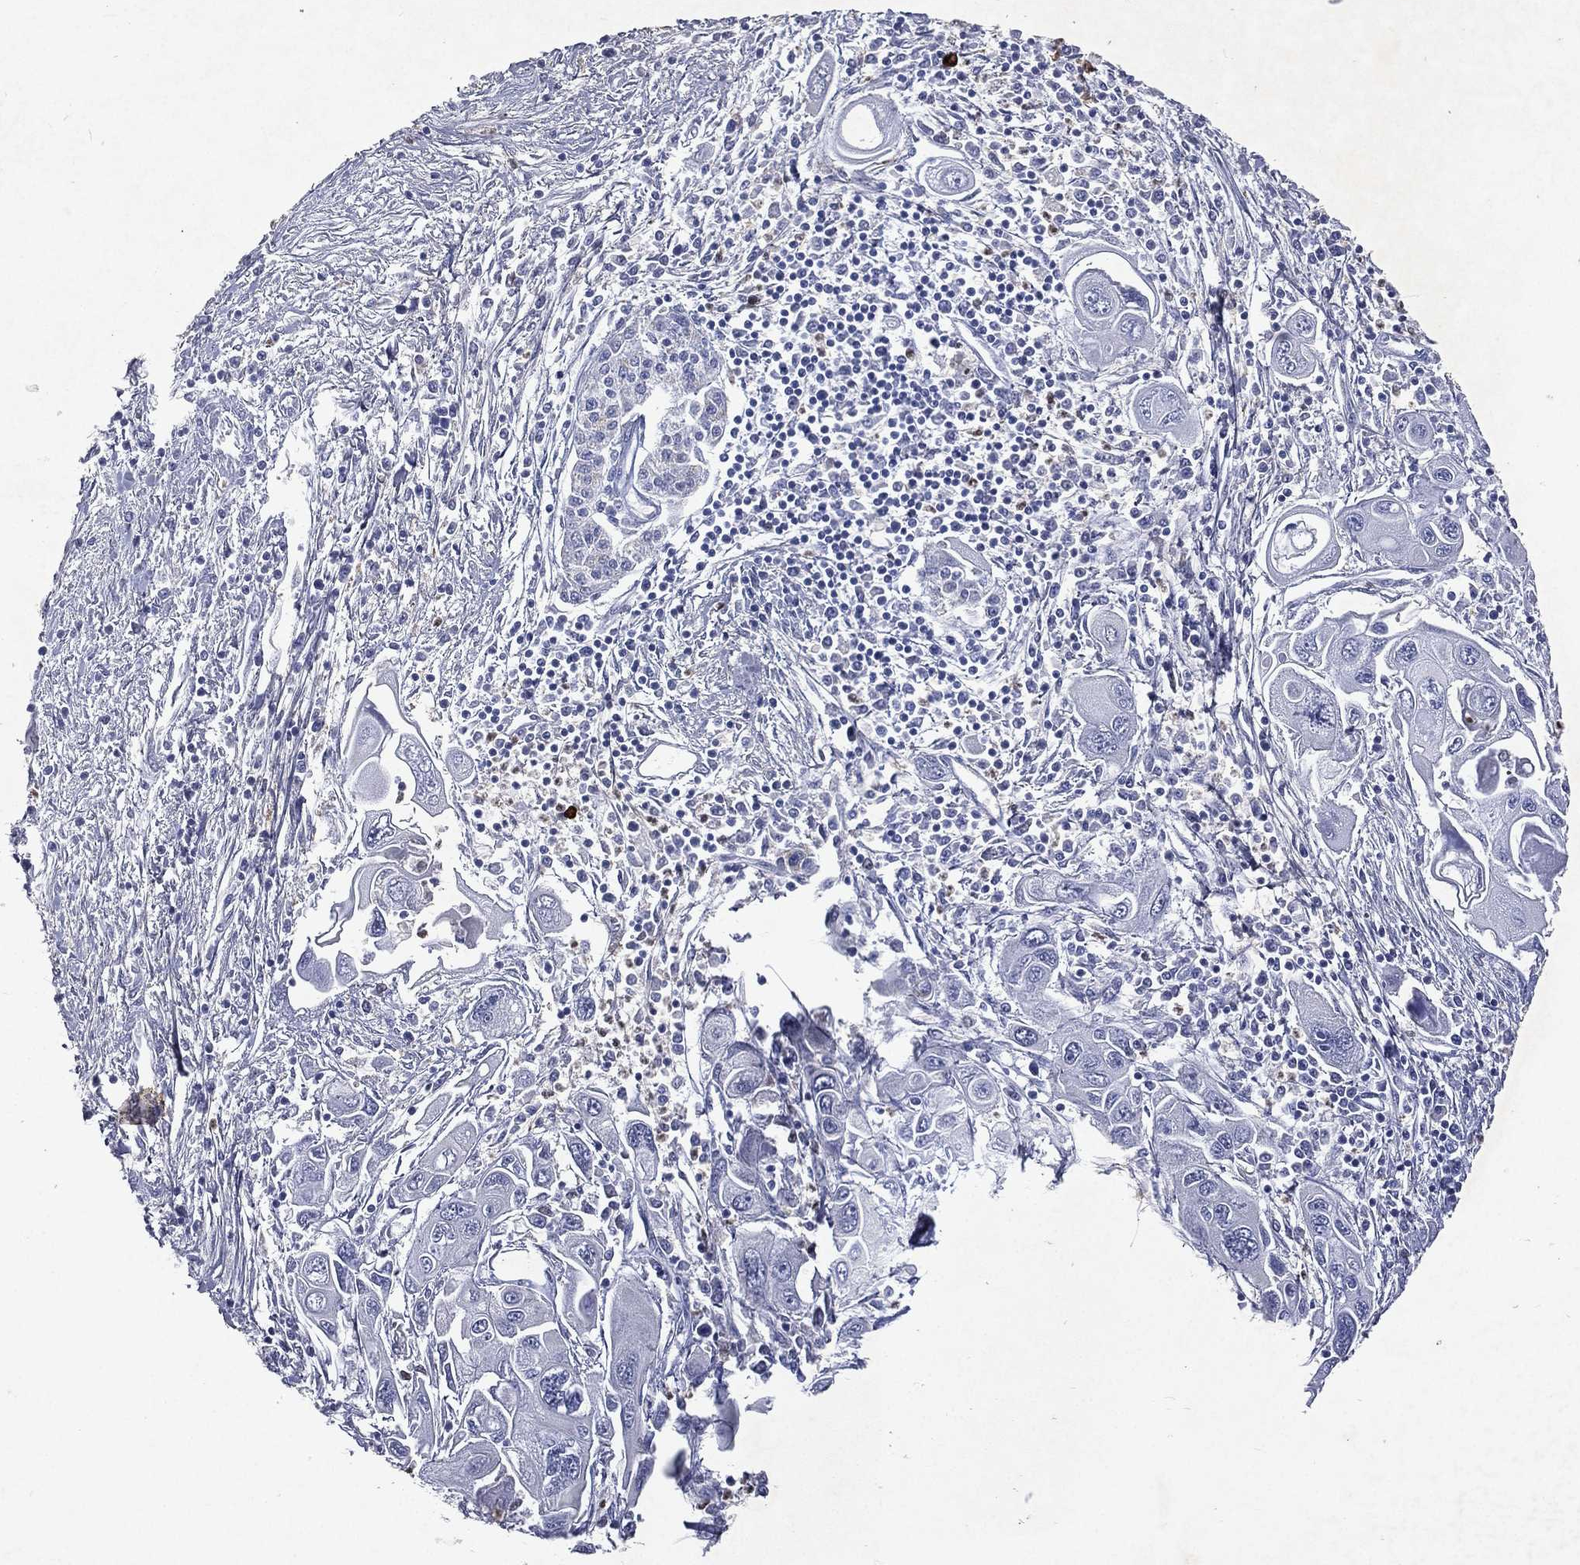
{"staining": {"intensity": "negative", "quantity": "none", "location": "none"}, "tissue": "pancreatic cancer", "cell_type": "Tumor cells", "image_type": "cancer", "snomed": [{"axis": "morphology", "description": "Adenocarcinoma, NOS"}, {"axis": "topography", "description": "Pancreas"}], "caption": "High power microscopy photomicrograph of an immunohistochemistry image of pancreatic adenocarcinoma, revealing no significant positivity in tumor cells. The staining is performed using DAB brown chromogen with nuclei counter-stained in using hematoxylin.", "gene": "SLC34A2", "patient": {"sex": "male", "age": 70}}